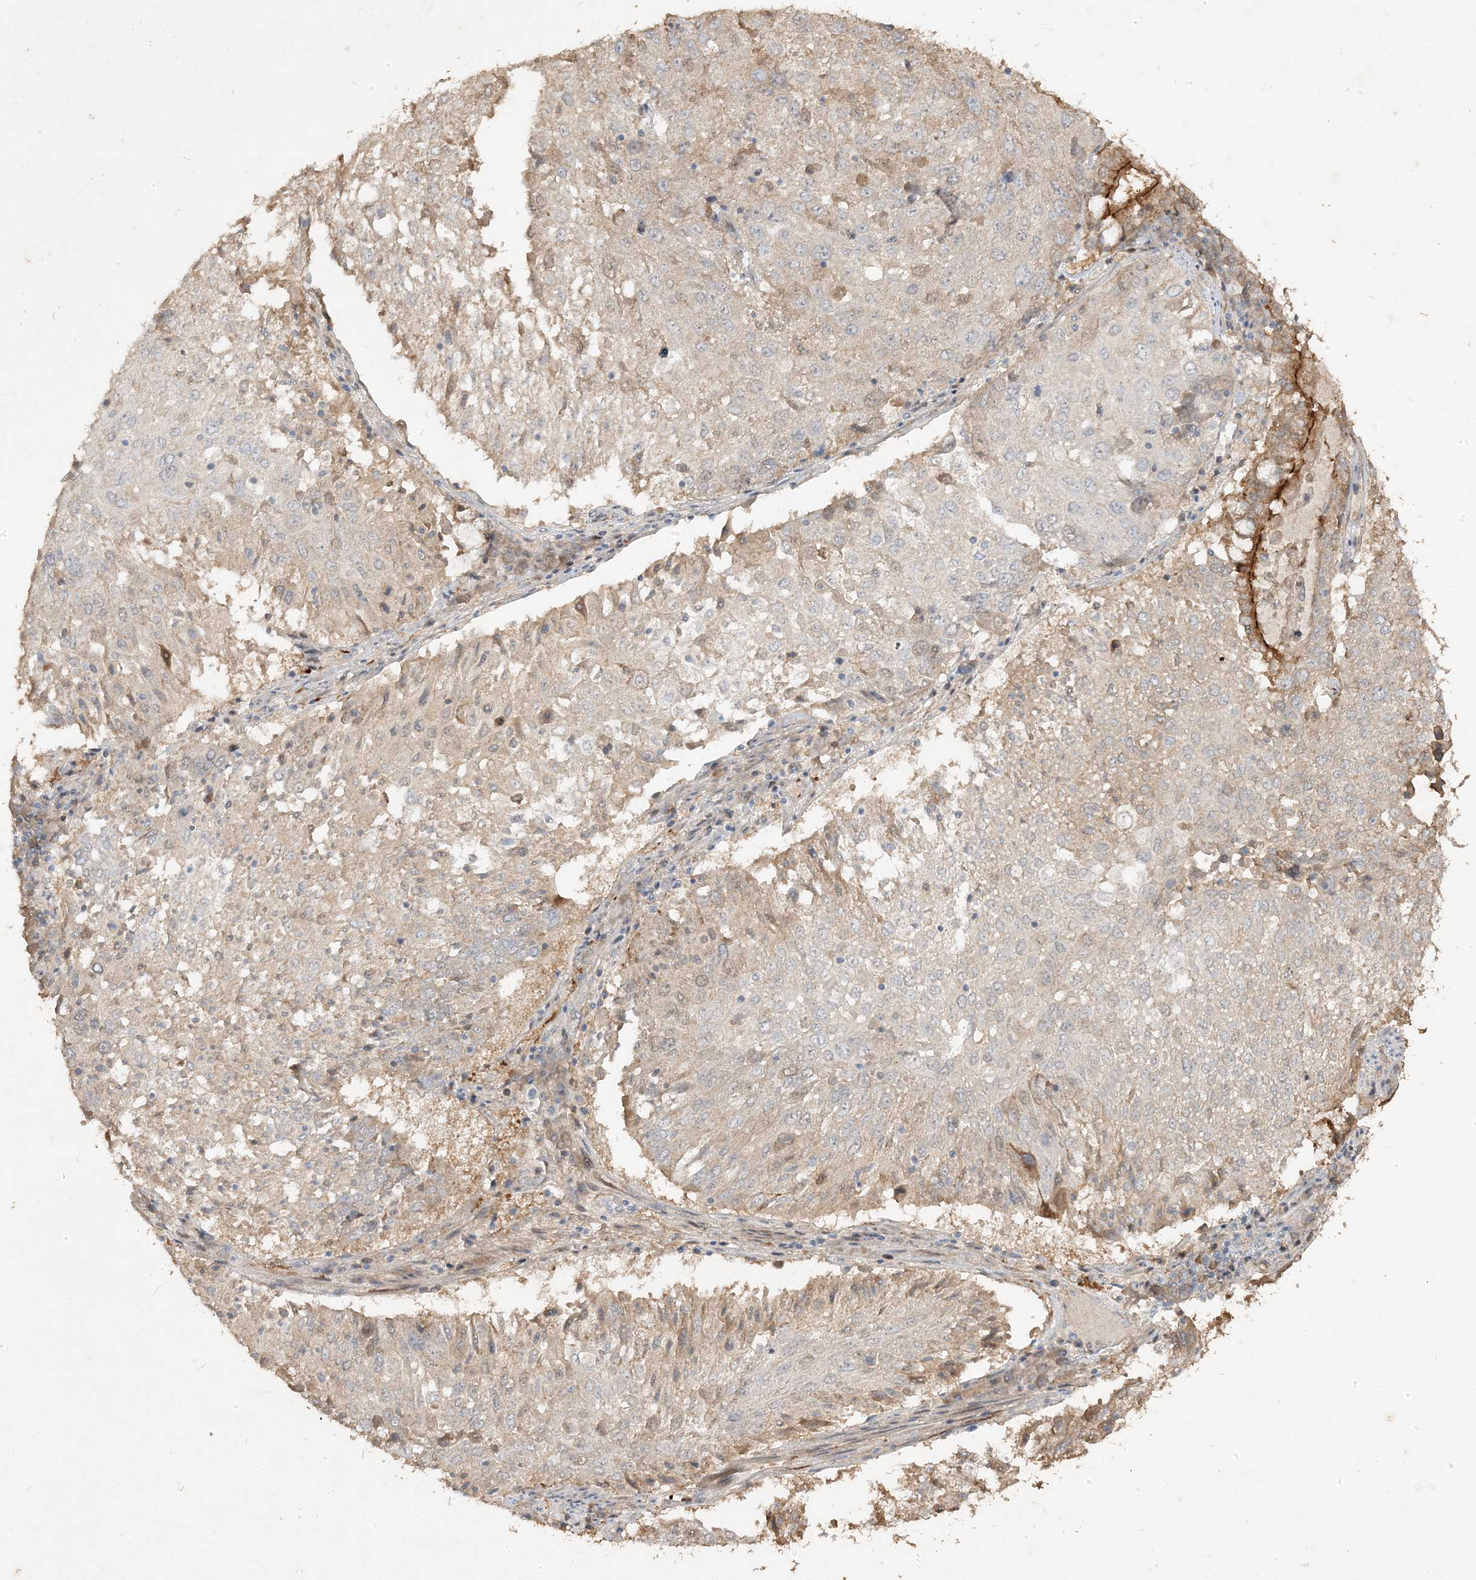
{"staining": {"intensity": "weak", "quantity": "<25%", "location": "cytoplasmic/membranous"}, "tissue": "lung cancer", "cell_type": "Tumor cells", "image_type": "cancer", "snomed": [{"axis": "morphology", "description": "Squamous cell carcinoma, NOS"}, {"axis": "topography", "description": "Lung"}], "caption": "This is an immunohistochemistry photomicrograph of human lung cancer. There is no expression in tumor cells.", "gene": "RGL4", "patient": {"sex": "male", "age": 65}}